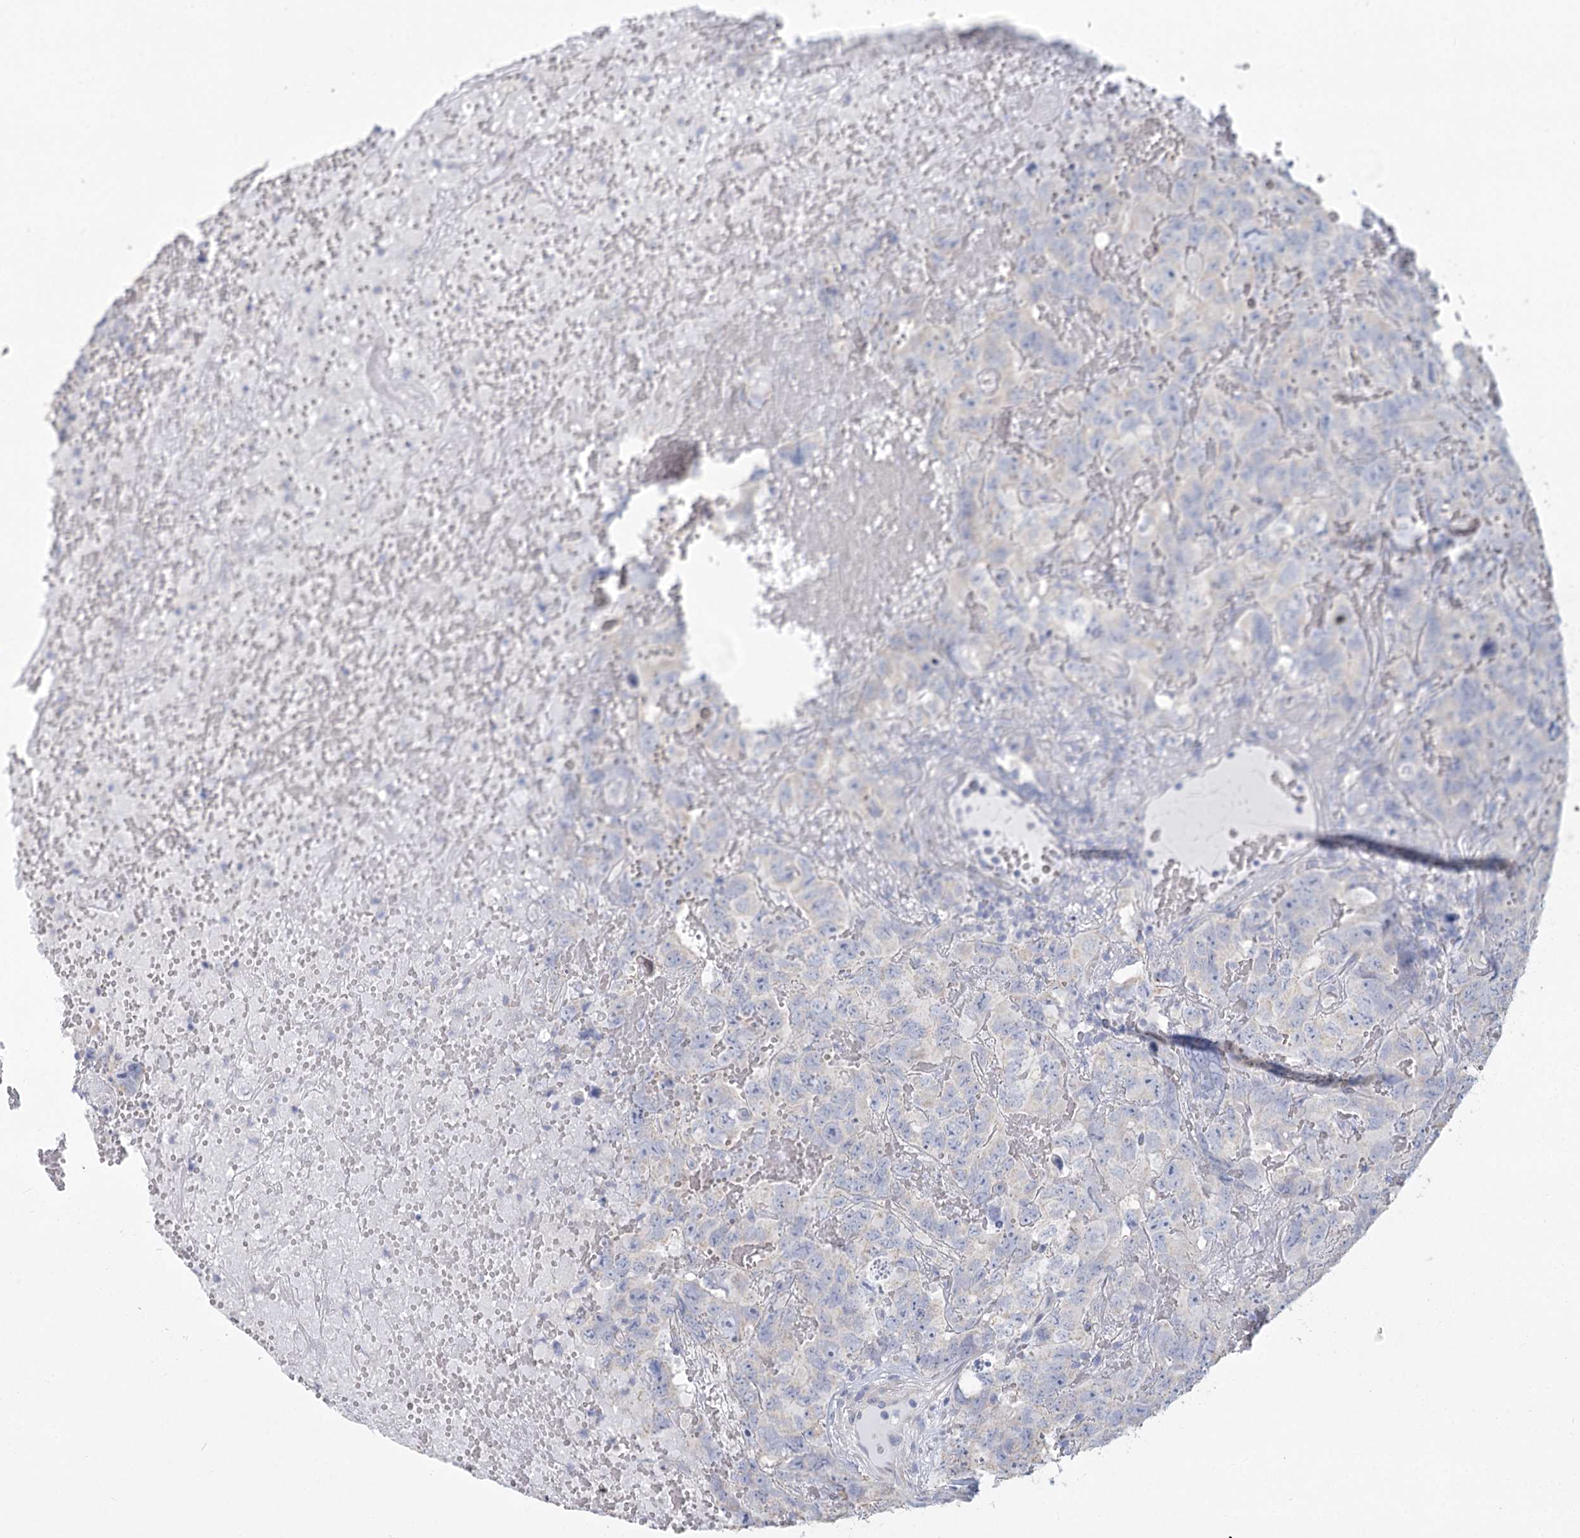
{"staining": {"intensity": "negative", "quantity": "none", "location": "none"}, "tissue": "testis cancer", "cell_type": "Tumor cells", "image_type": "cancer", "snomed": [{"axis": "morphology", "description": "Carcinoma, Embryonal, NOS"}, {"axis": "topography", "description": "Testis"}], "caption": "IHC of embryonal carcinoma (testis) demonstrates no staining in tumor cells.", "gene": "CNTLN", "patient": {"sex": "male", "age": 45}}